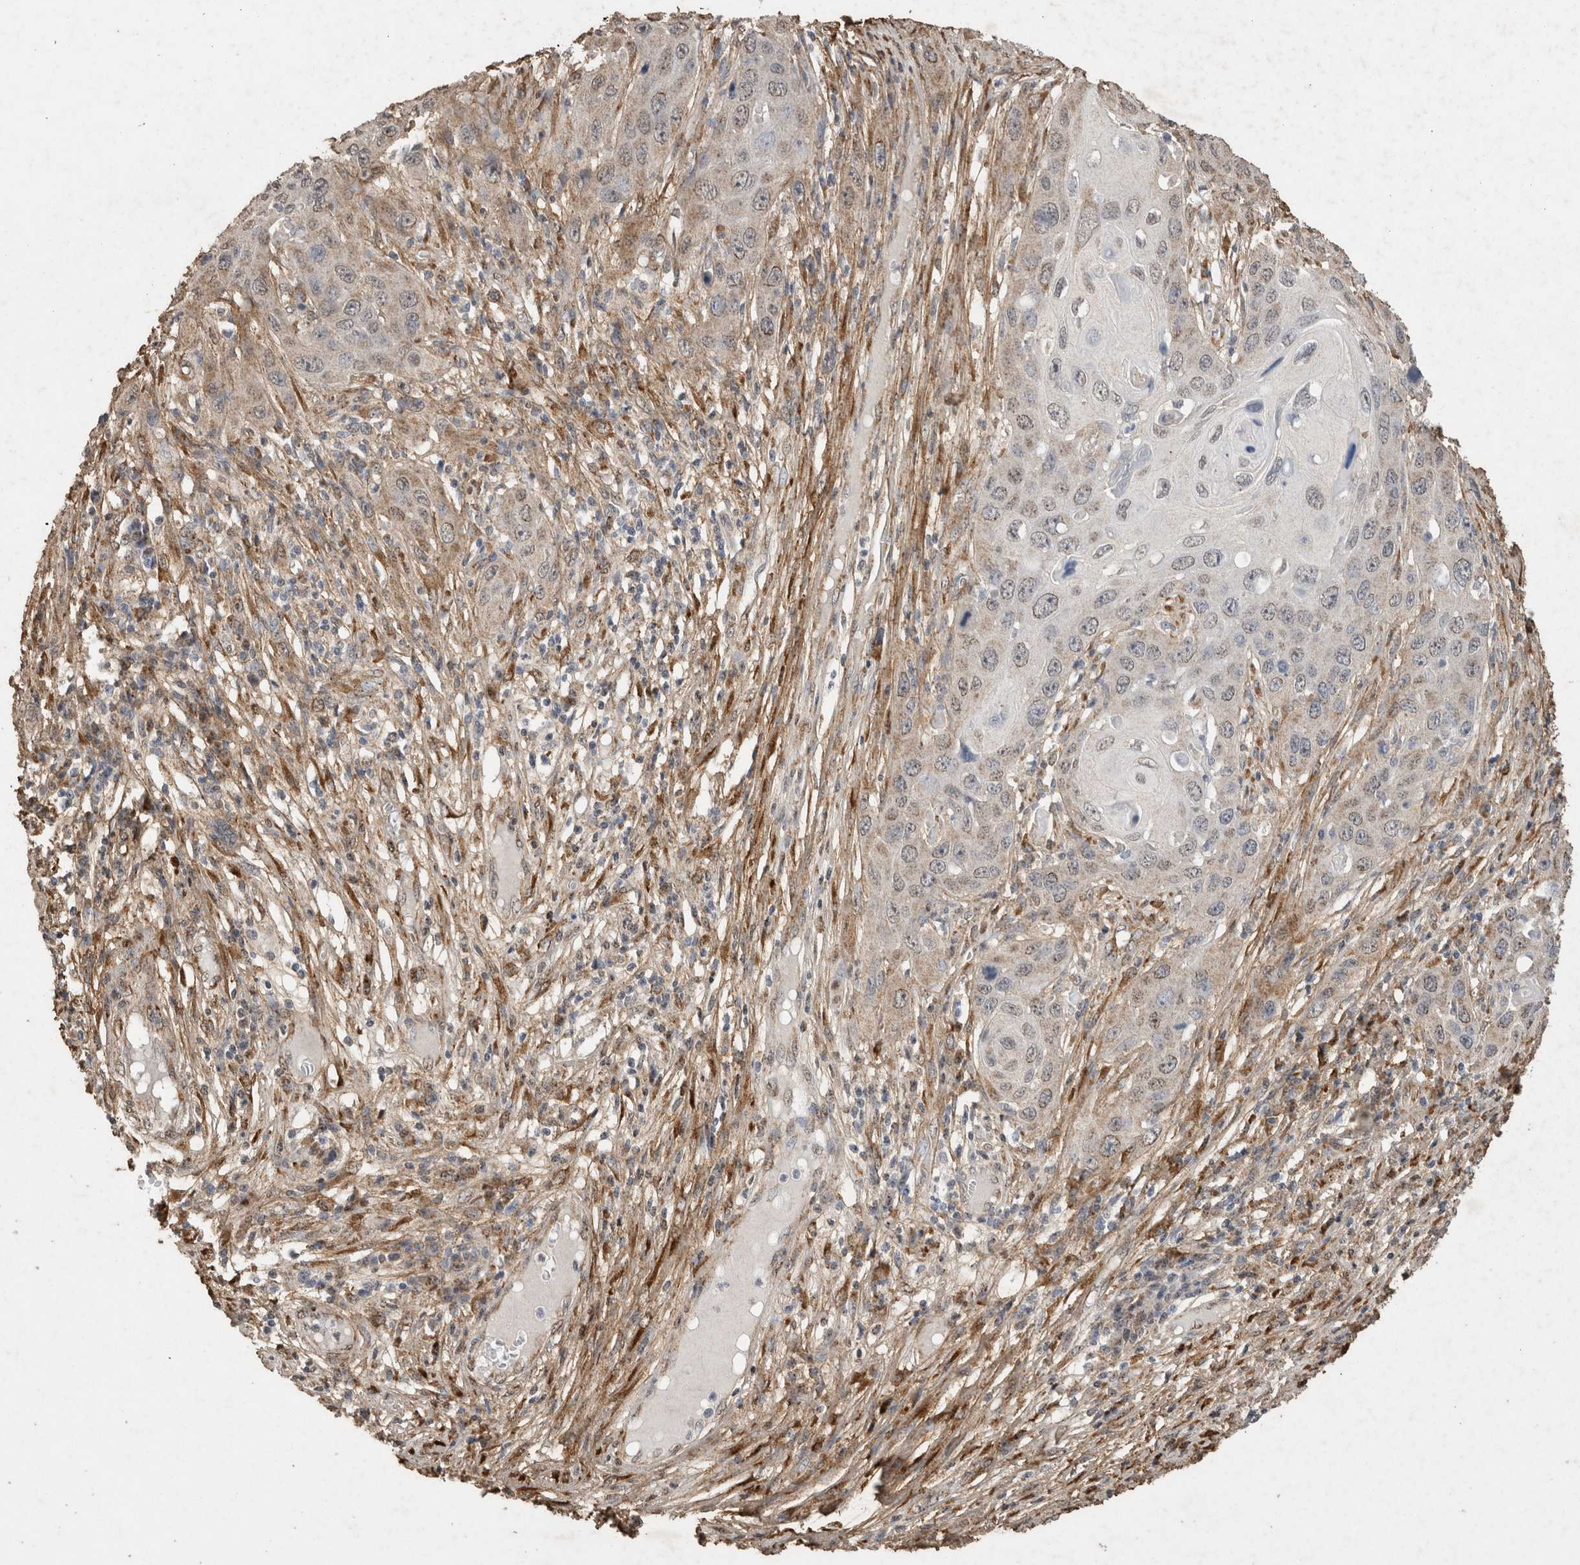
{"staining": {"intensity": "weak", "quantity": "25%-75%", "location": "cytoplasmic/membranous"}, "tissue": "skin cancer", "cell_type": "Tumor cells", "image_type": "cancer", "snomed": [{"axis": "morphology", "description": "Squamous cell carcinoma, NOS"}, {"axis": "topography", "description": "Skin"}], "caption": "A brown stain labels weak cytoplasmic/membranous expression of a protein in human squamous cell carcinoma (skin) tumor cells.", "gene": "C1QTNF5", "patient": {"sex": "male", "age": 55}}